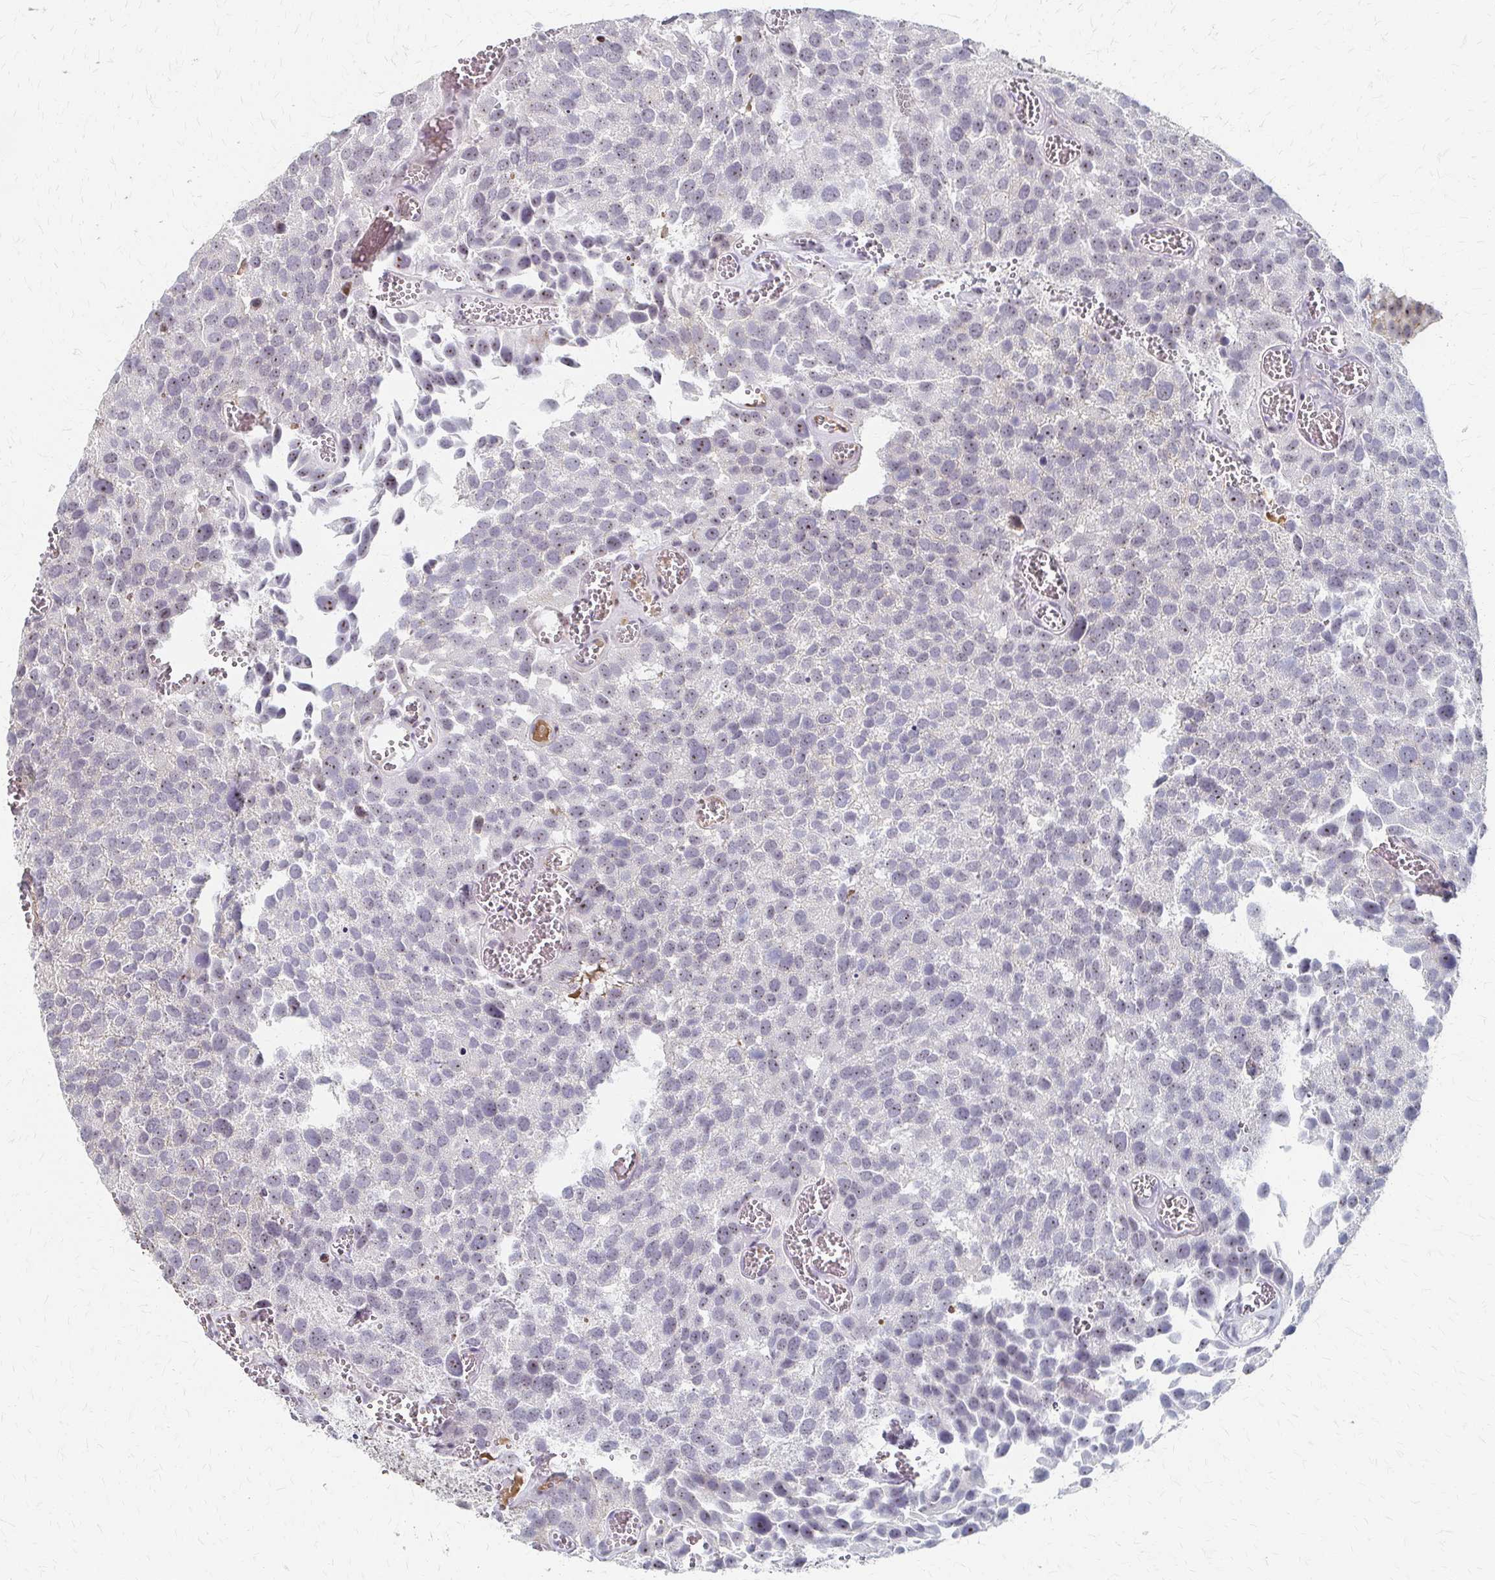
{"staining": {"intensity": "moderate", "quantity": "<25%", "location": "nuclear"}, "tissue": "urothelial cancer", "cell_type": "Tumor cells", "image_type": "cancer", "snomed": [{"axis": "morphology", "description": "Urothelial carcinoma, Low grade"}, {"axis": "topography", "description": "Urinary bladder"}], "caption": "Protein expression by IHC displays moderate nuclear positivity in approximately <25% of tumor cells in urothelial cancer.", "gene": "PES1", "patient": {"sex": "female", "age": 69}}